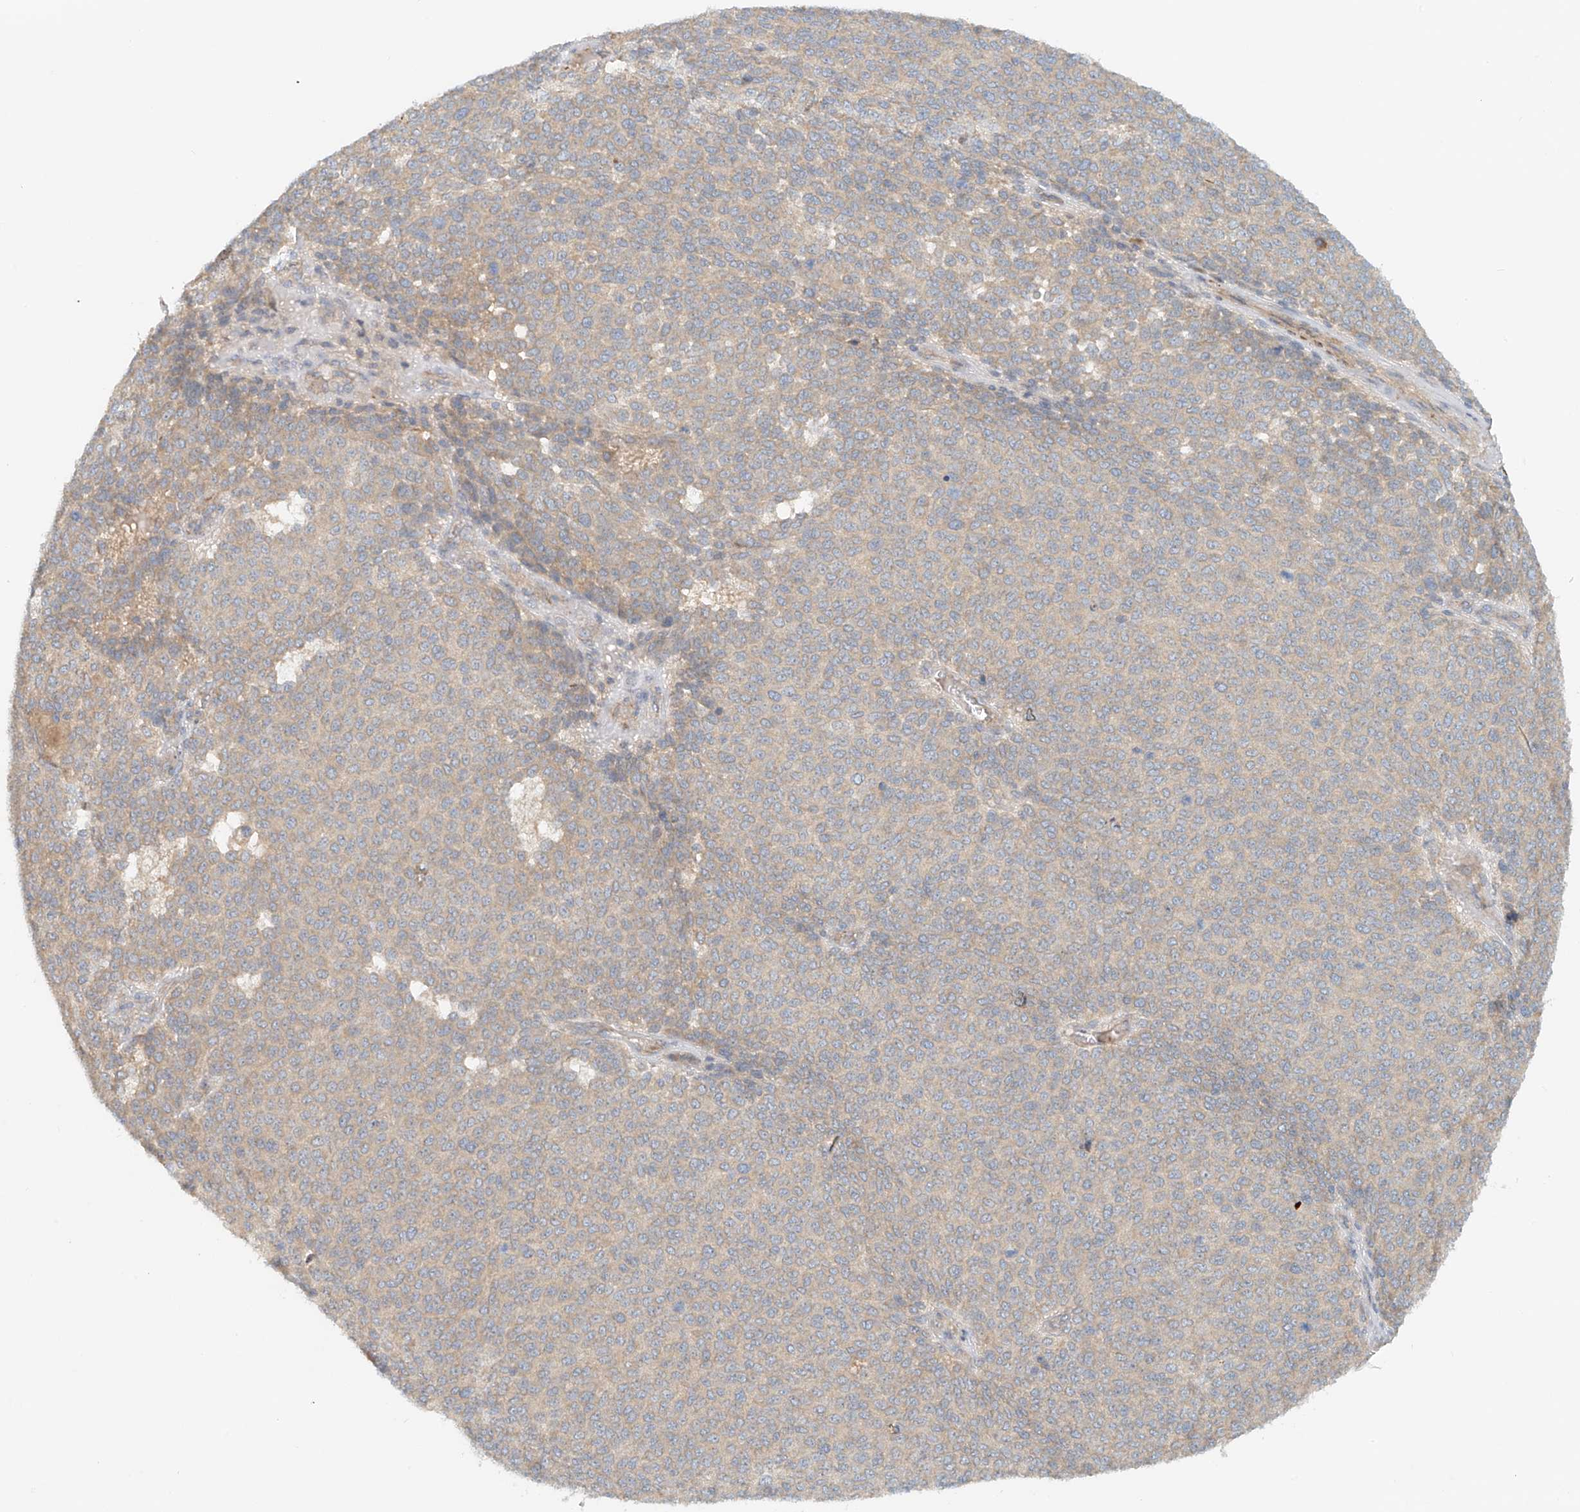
{"staining": {"intensity": "weak", "quantity": "25%-75%", "location": "cytoplasmic/membranous"}, "tissue": "melanoma", "cell_type": "Tumor cells", "image_type": "cancer", "snomed": [{"axis": "morphology", "description": "Malignant melanoma, NOS"}, {"axis": "topography", "description": "Skin"}], "caption": "Melanoma tissue displays weak cytoplasmic/membranous expression in about 25%-75% of tumor cells, visualized by immunohistochemistry. The staining is performed using DAB (3,3'-diaminobenzidine) brown chromogen to label protein expression. The nuclei are counter-stained blue using hematoxylin.", "gene": "LYRM9", "patient": {"sex": "male", "age": 49}}